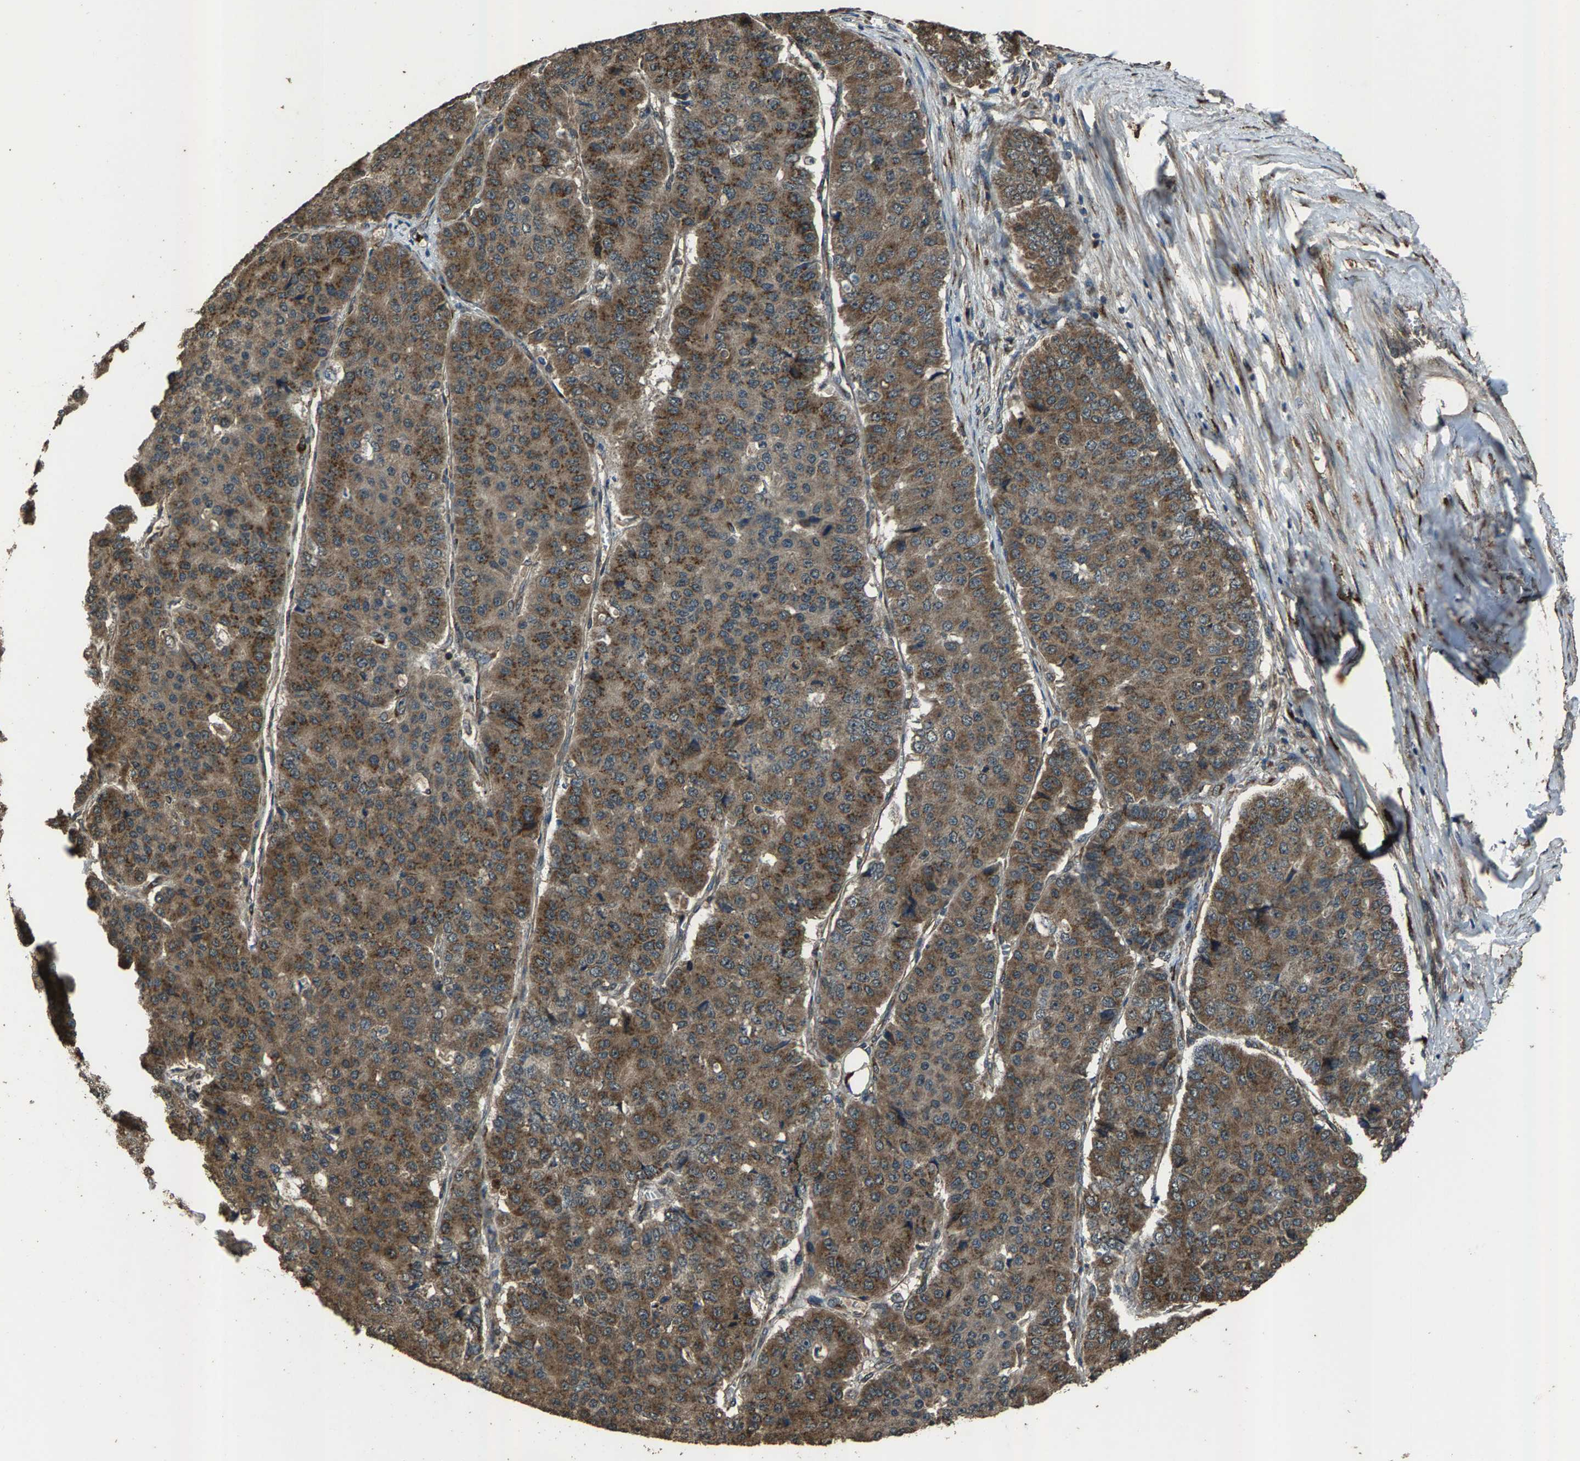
{"staining": {"intensity": "moderate", "quantity": ">75%", "location": "cytoplasmic/membranous"}, "tissue": "pancreatic cancer", "cell_type": "Tumor cells", "image_type": "cancer", "snomed": [{"axis": "morphology", "description": "Adenocarcinoma, NOS"}, {"axis": "topography", "description": "Pancreas"}], "caption": "Immunohistochemical staining of pancreatic adenocarcinoma displays moderate cytoplasmic/membranous protein expression in approximately >75% of tumor cells.", "gene": "SLC38A10", "patient": {"sex": "male", "age": 50}}